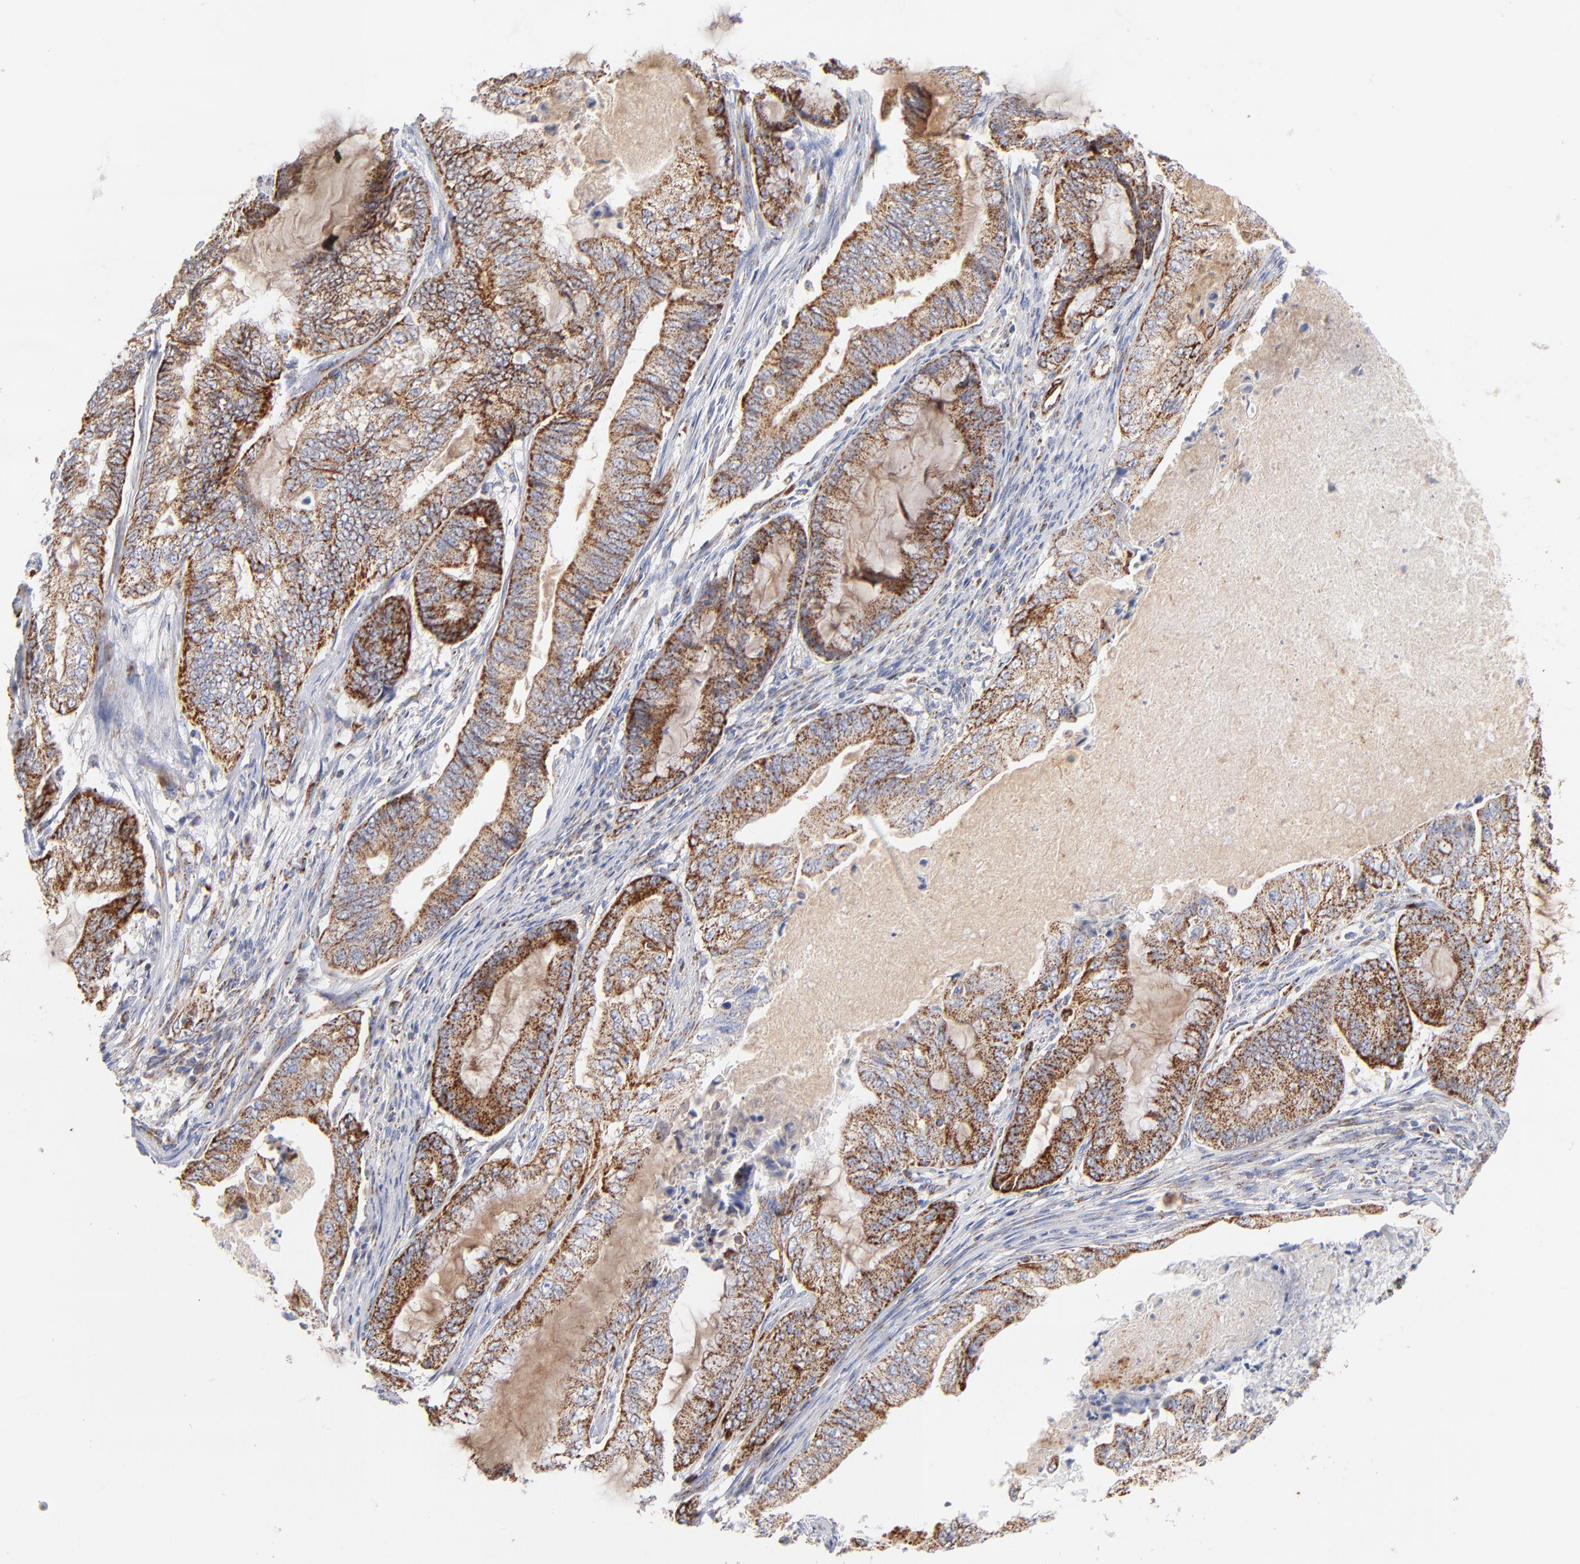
{"staining": {"intensity": "strong", "quantity": ">75%", "location": "cytoplasmic/membranous"}, "tissue": "endometrial cancer", "cell_type": "Tumor cells", "image_type": "cancer", "snomed": [{"axis": "morphology", "description": "Adenocarcinoma, NOS"}, {"axis": "topography", "description": "Endometrium"}], "caption": "Immunohistochemistry histopathology image of neoplastic tissue: endometrial cancer (adenocarcinoma) stained using immunohistochemistry exhibits high levels of strong protein expression localized specifically in the cytoplasmic/membranous of tumor cells, appearing as a cytoplasmic/membranous brown color.", "gene": "DLAT", "patient": {"sex": "female", "age": 63}}